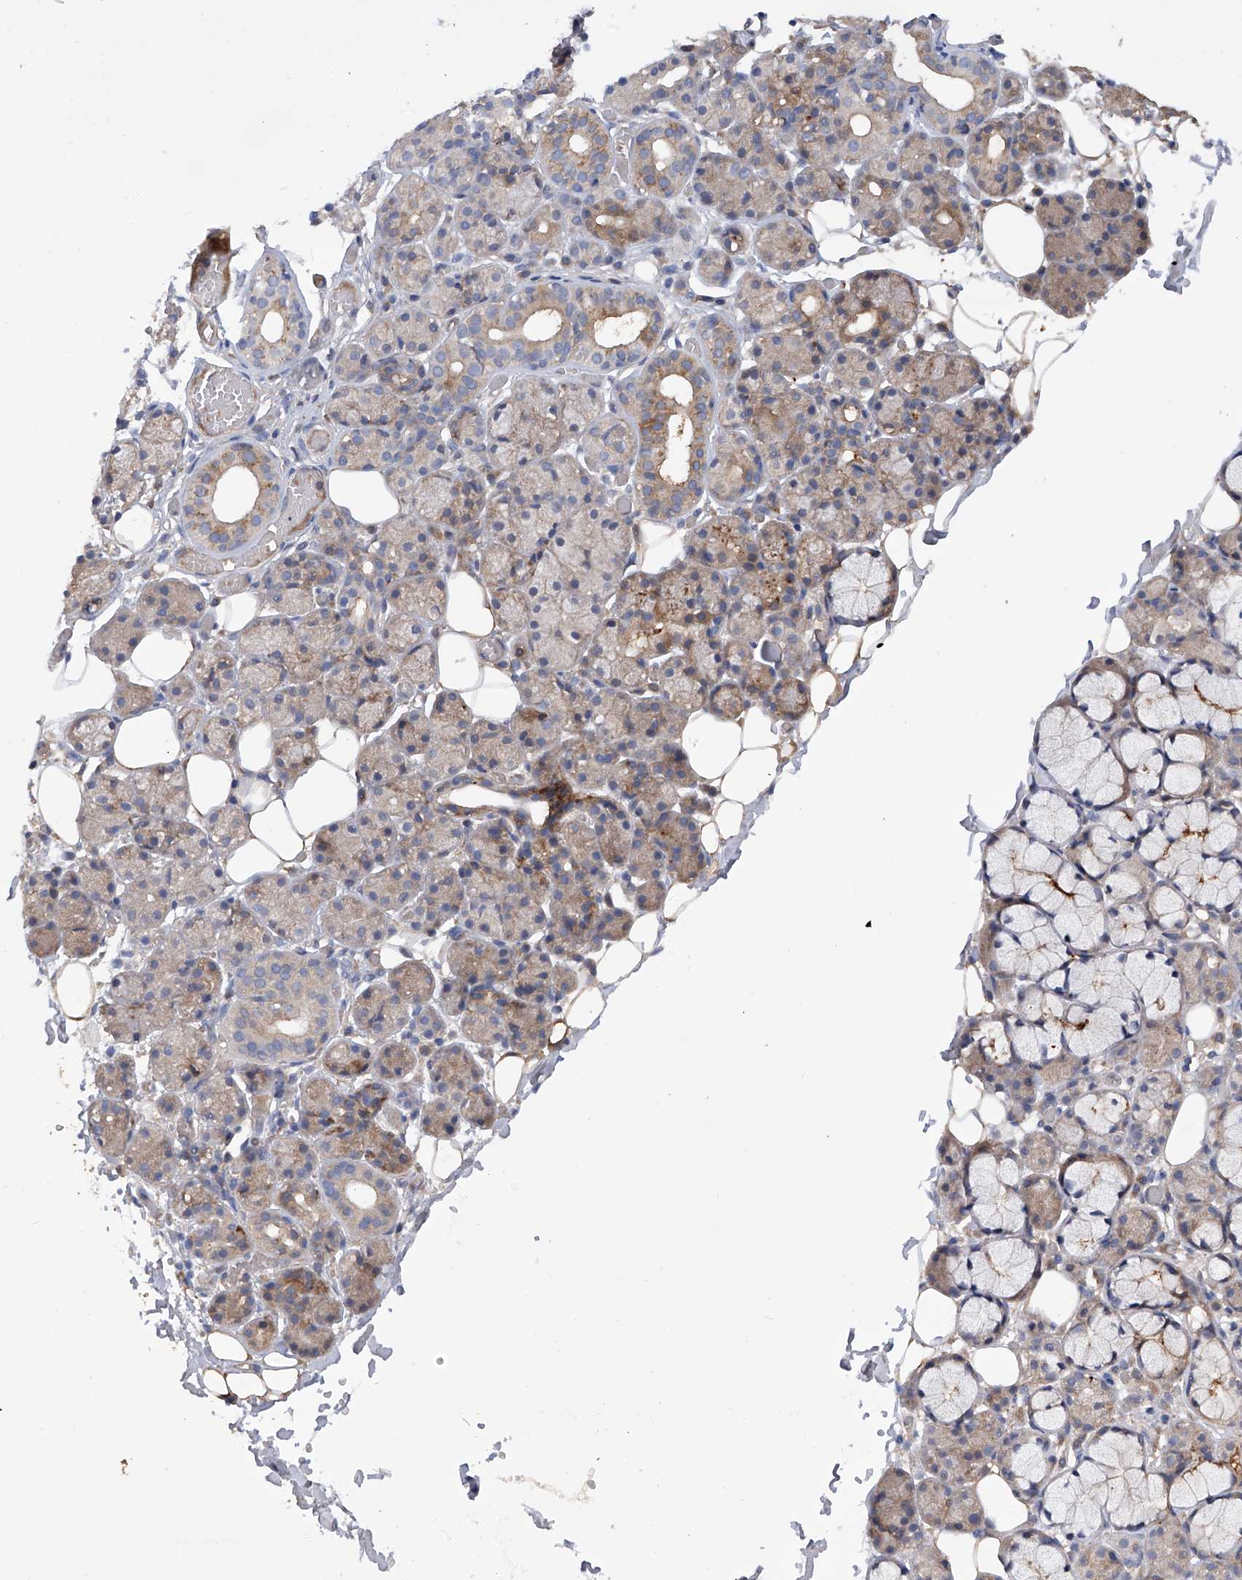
{"staining": {"intensity": "moderate", "quantity": "<25%", "location": "cytoplasmic/membranous"}, "tissue": "salivary gland", "cell_type": "Glandular cells", "image_type": "normal", "snomed": [{"axis": "morphology", "description": "Normal tissue, NOS"}, {"axis": "topography", "description": "Salivary gland"}], "caption": "Benign salivary gland was stained to show a protein in brown. There is low levels of moderate cytoplasmic/membranous expression in approximately <25% of glandular cells. The protein of interest is stained brown, and the nuclei are stained in blue (DAB IHC with brightfield microscopy, high magnification).", "gene": "NUDT17", "patient": {"sex": "male", "age": 63}}